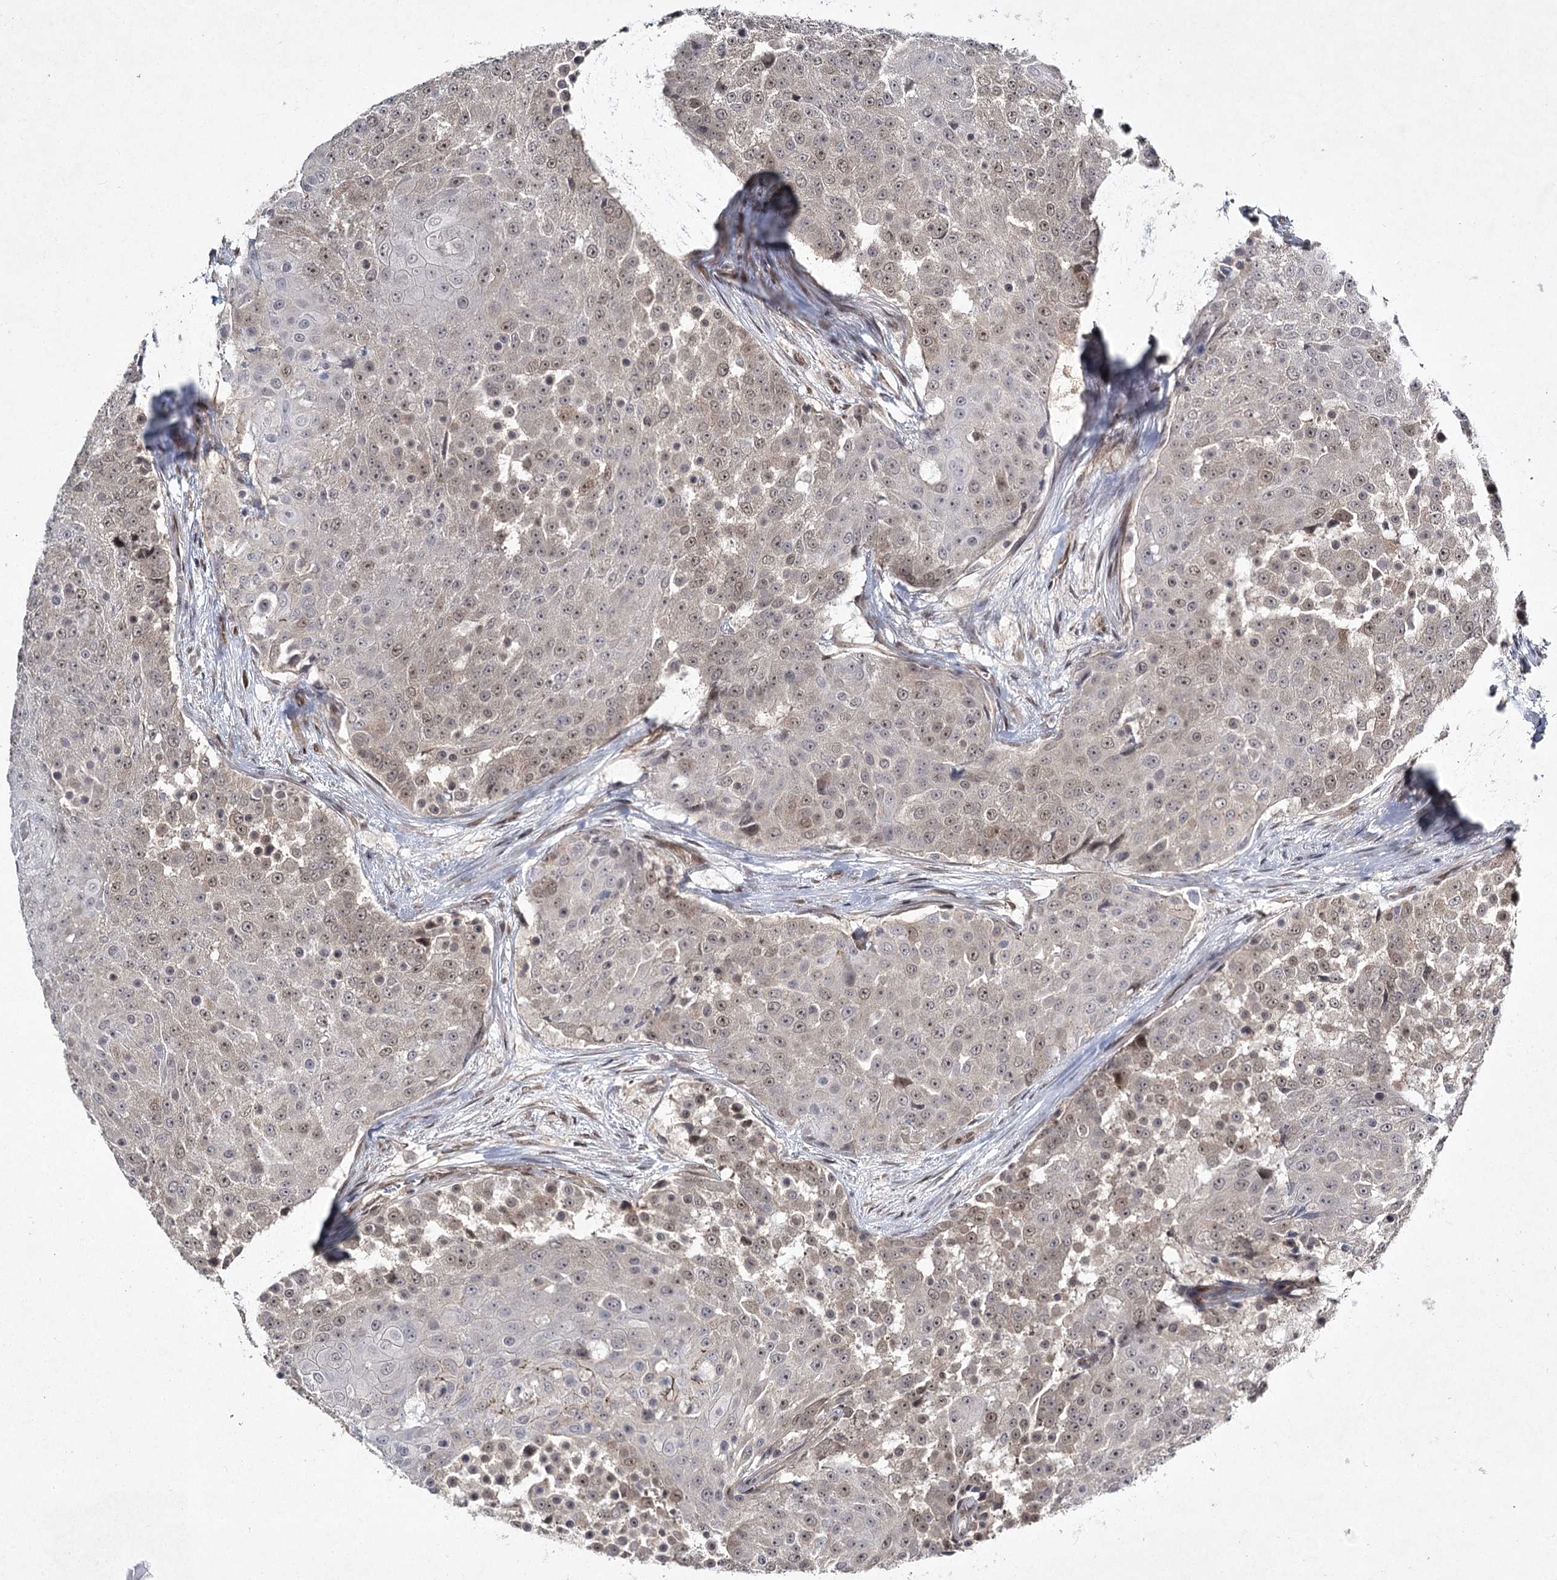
{"staining": {"intensity": "weak", "quantity": "25%-75%", "location": "nuclear"}, "tissue": "urothelial cancer", "cell_type": "Tumor cells", "image_type": "cancer", "snomed": [{"axis": "morphology", "description": "Urothelial carcinoma, High grade"}, {"axis": "topography", "description": "Urinary bladder"}], "caption": "Protein staining of high-grade urothelial carcinoma tissue displays weak nuclear expression in approximately 25%-75% of tumor cells.", "gene": "DCUN1D4", "patient": {"sex": "female", "age": 63}}